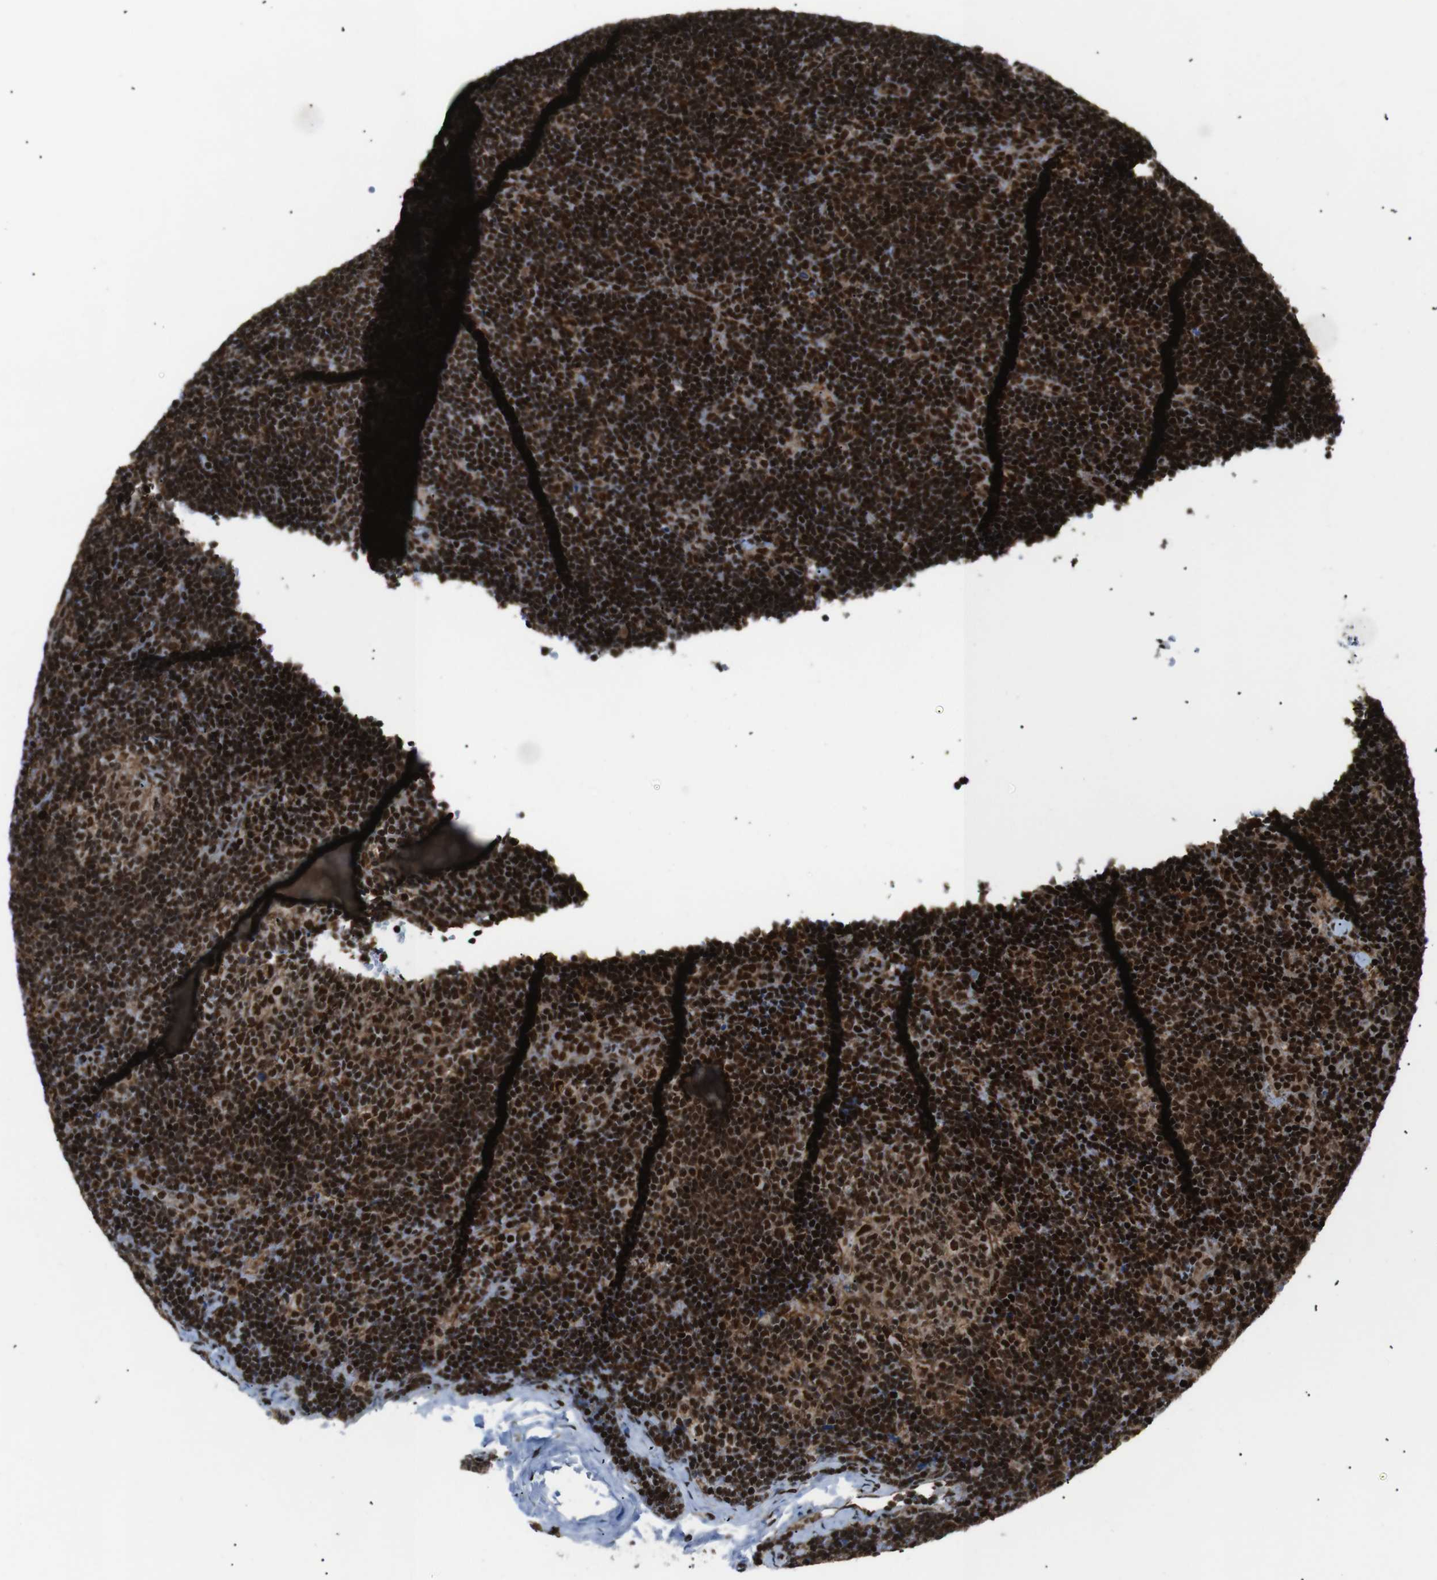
{"staining": {"intensity": "strong", "quantity": ">75%", "location": "cytoplasmic/membranous,nuclear"}, "tissue": "lymph node", "cell_type": "Germinal center cells", "image_type": "normal", "snomed": [{"axis": "morphology", "description": "Normal tissue, NOS"}, {"axis": "topography", "description": "Lymph node"}], "caption": "Protein expression analysis of benign human lymph node reveals strong cytoplasmic/membranous,nuclear positivity in approximately >75% of germinal center cells.", "gene": "HNRNPU", "patient": {"sex": "female", "age": 14}}